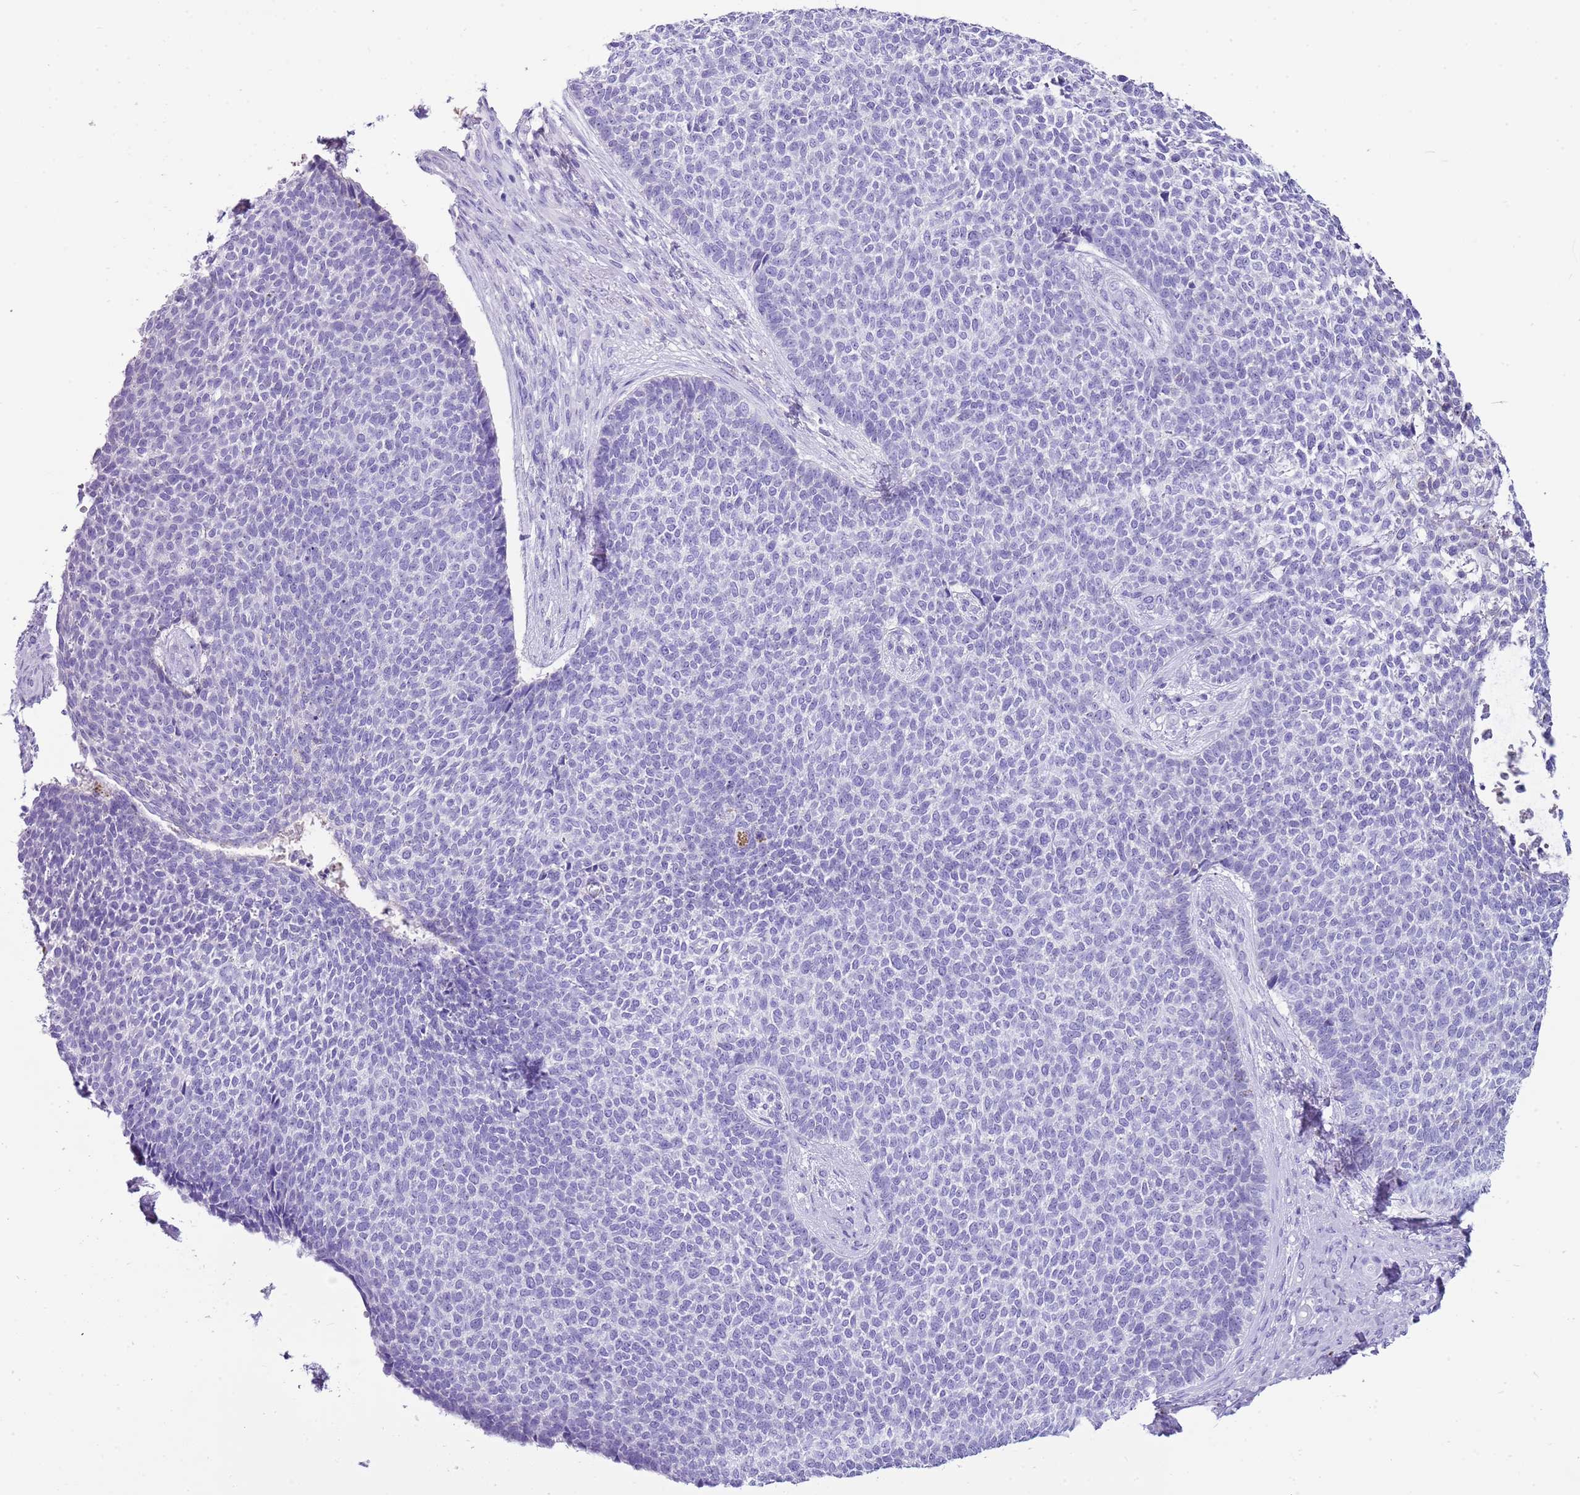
{"staining": {"intensity": "negative", "quantity": "none", "location": "none"}, "tissue": "skin cancer", "cell_type": "Tumor cells", "image_type": "cancer", "snomed": [{"axis": "morphology", "description": "Basal cell carcinoma"}, {"axis": "topography", "description": "Skin"}], "caption": "This is an immunohistochemistry (IHC) histopathology image of basal cell carcinoma (skin). There is no expression in tumor cells.", "gene": "IGKV3D-11", "patient": {"sex": "female", "age": 84}}